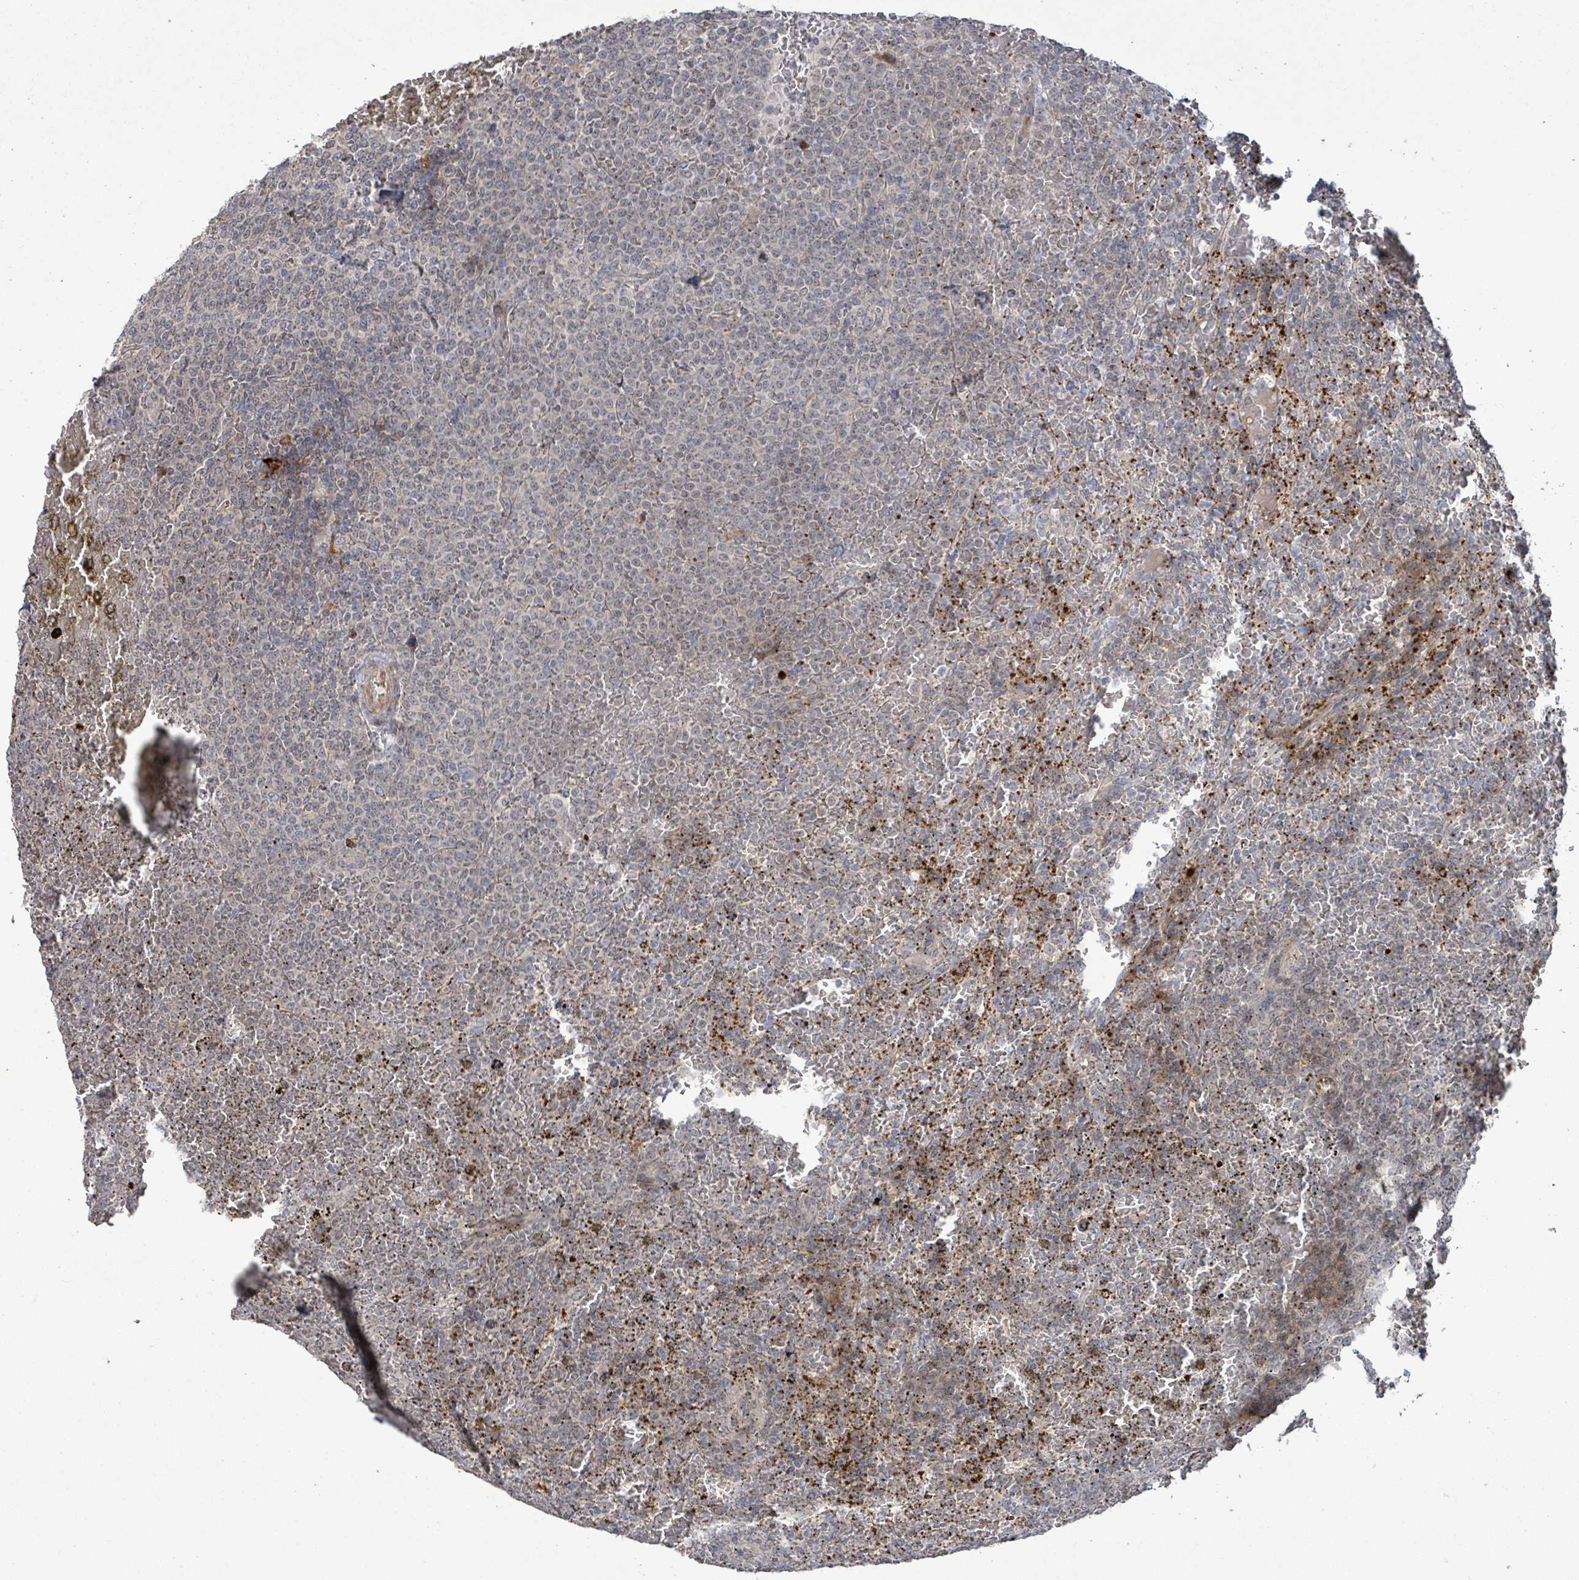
{"staining": {"intensity": "negative", "quantity": "none", "location": "none"}, "tissue": "lymphoma", "cell_type": "Tumor cells", "image_type": "cancer", "snomed": [{"axis": "morphology", "description": "Malignant lymphoma, non-Hodgkin's type, Low grade"}, {"axis": "topography", "description": "Spleen"}], "caption": "An IHC photomicrograph of low-grade malignant lymphoma, non-Hodgkin's type is shown. There is no staining in tumor cells of low-grade malignant lymphoma, non-Hodgkin's type.", "gene": "LILRA4", "patient": {"sex": "male", "age": 60}}